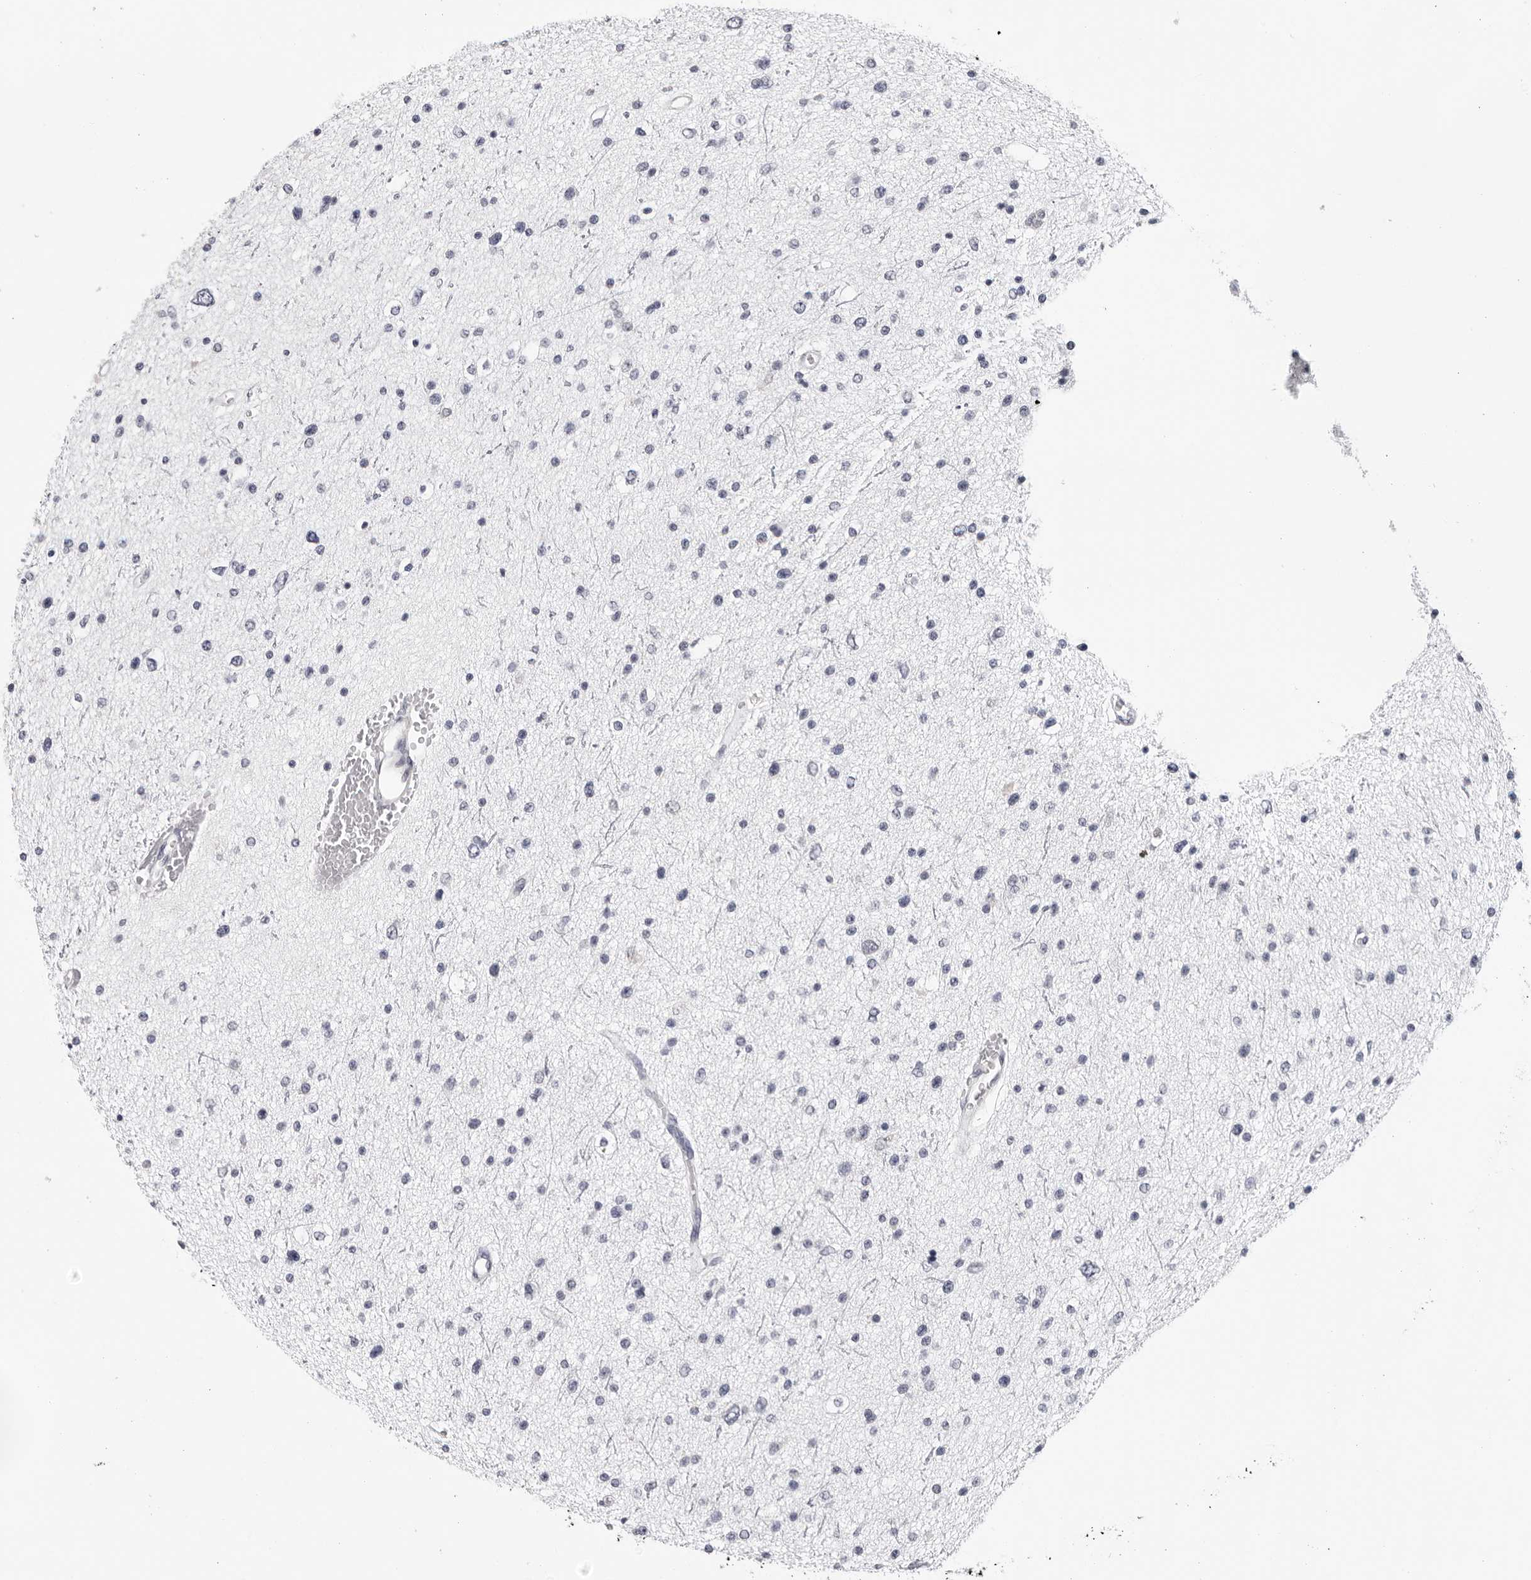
{"staining": {"intensity": "negative", "quantity": "none", "location": "none"}, "tissue": "glioma", "cell_type": "Tumor cells", "image_type": "cancer", "snomed": [{"axis": "morphology", "description": "Glioma, malignant, Low grade"}, {"axis": "topography", "description": "Brain"}], "caption": "The image demonstrates no staining of tumor cells in glioma. The staining is performed using DAB (3,3'-diaminobenzidine) brown chromogen with nuclei counter-stained in using hematoxylin.", "gene": "ZNF502", "patient": {"sex": "female", "age": 37}}